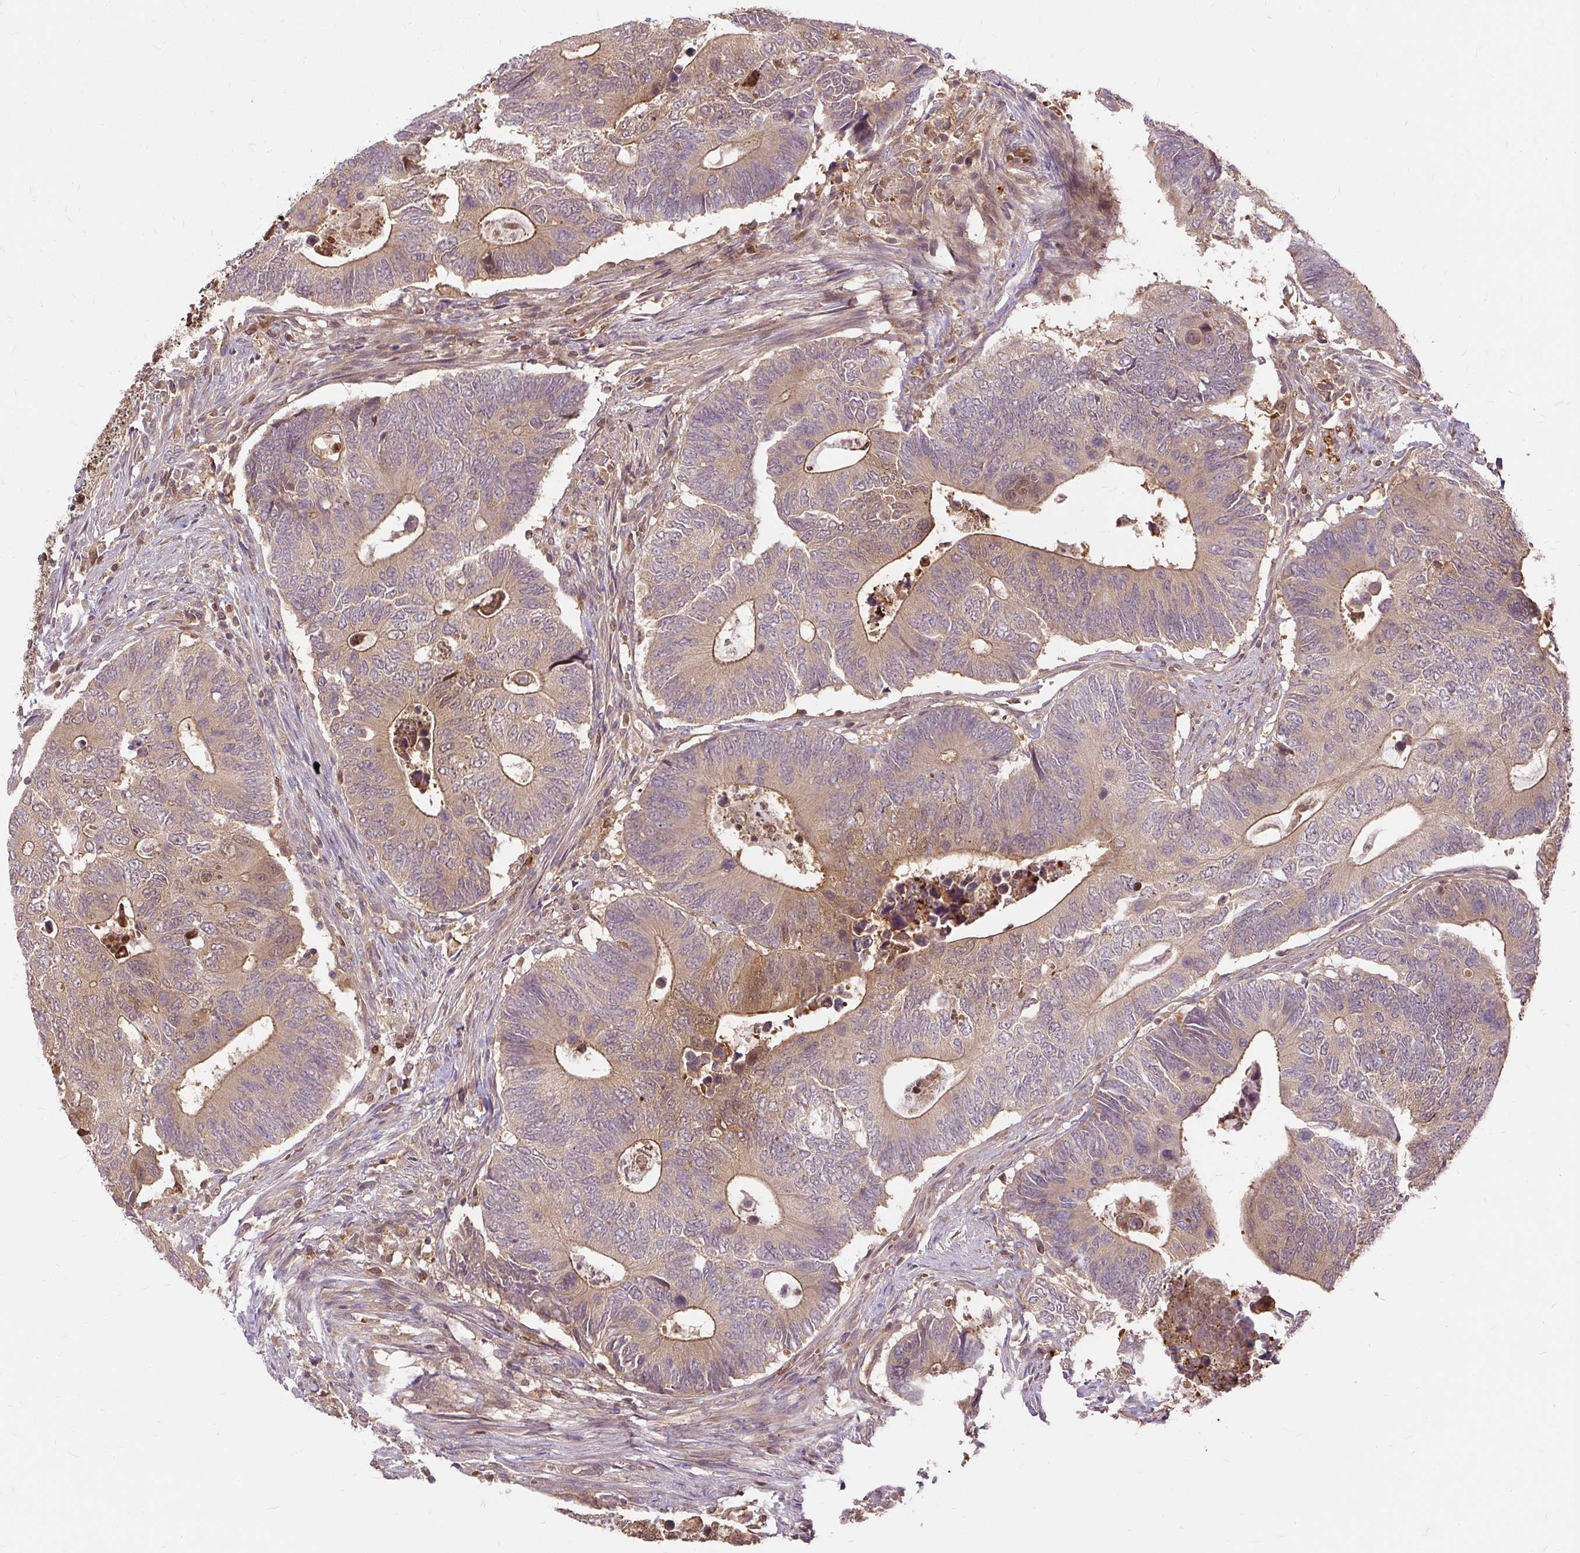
{"staining": {"intensity": "moderate", "quantity": "25%-75%", "location": "cytoplasmic/membranous"}, "tissue": "colorectal cancer", "cell_type": "Tumor cells", "image_type": "cancer", "snomed": [{"axis": "morphology", "description": "Adenocarcinoma, NOS"}, {"axis": "topography", "description": "Colon"}], "caption": "Adenocarcinoma (colorectal) stained for a protein shows moderate cytoplasmic/membranous positivity in tumor cells. Ihc stains the protein in brown and the nuclei are stained blue.", "gene": "AP5S1", "patient": {"sex": "male", "age": 87}}